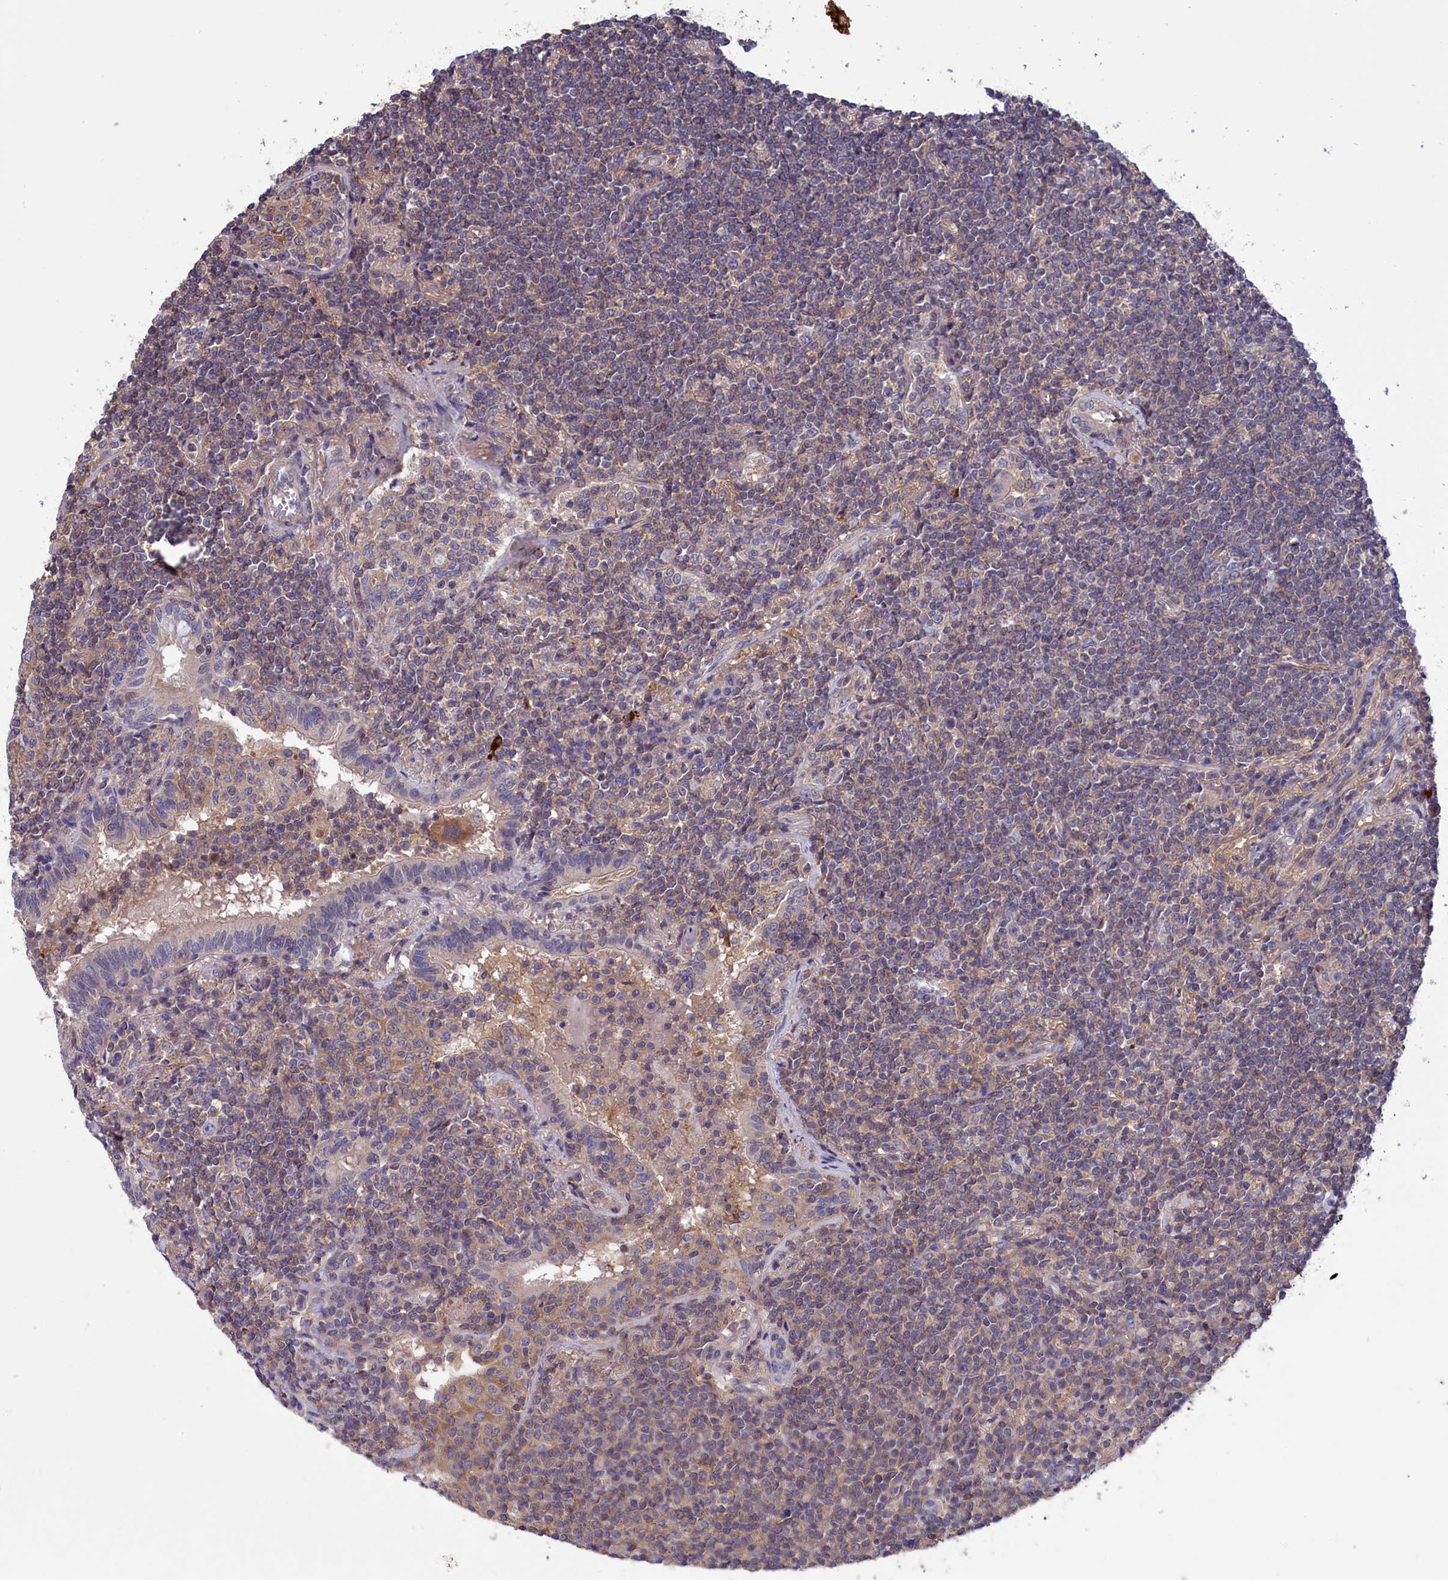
{"staining": {"intensity": "weak", "quantity": "25%-75%", "location": "cytoplasmic/membranous"}, "tissue": "lymphoma", "cell_type": "Tumor cells", "image_type": "cancer", "snomed": [{"axis": "morphology", "description": "Malignant lymphoma, non-Hodgkin's type, Low grade"}, {"axis": "topography", "description": "Lung"}], "caption": "High-power microscopy captured an immunohistochemistry (IHC) photomicrograph of lymphoma, revealing weak cytoplasmic/membranous staining in approximately 25%-75% of tumor cells.", "gene": "AMDHD2", "patient": {"sex": "female", "age": 71}}